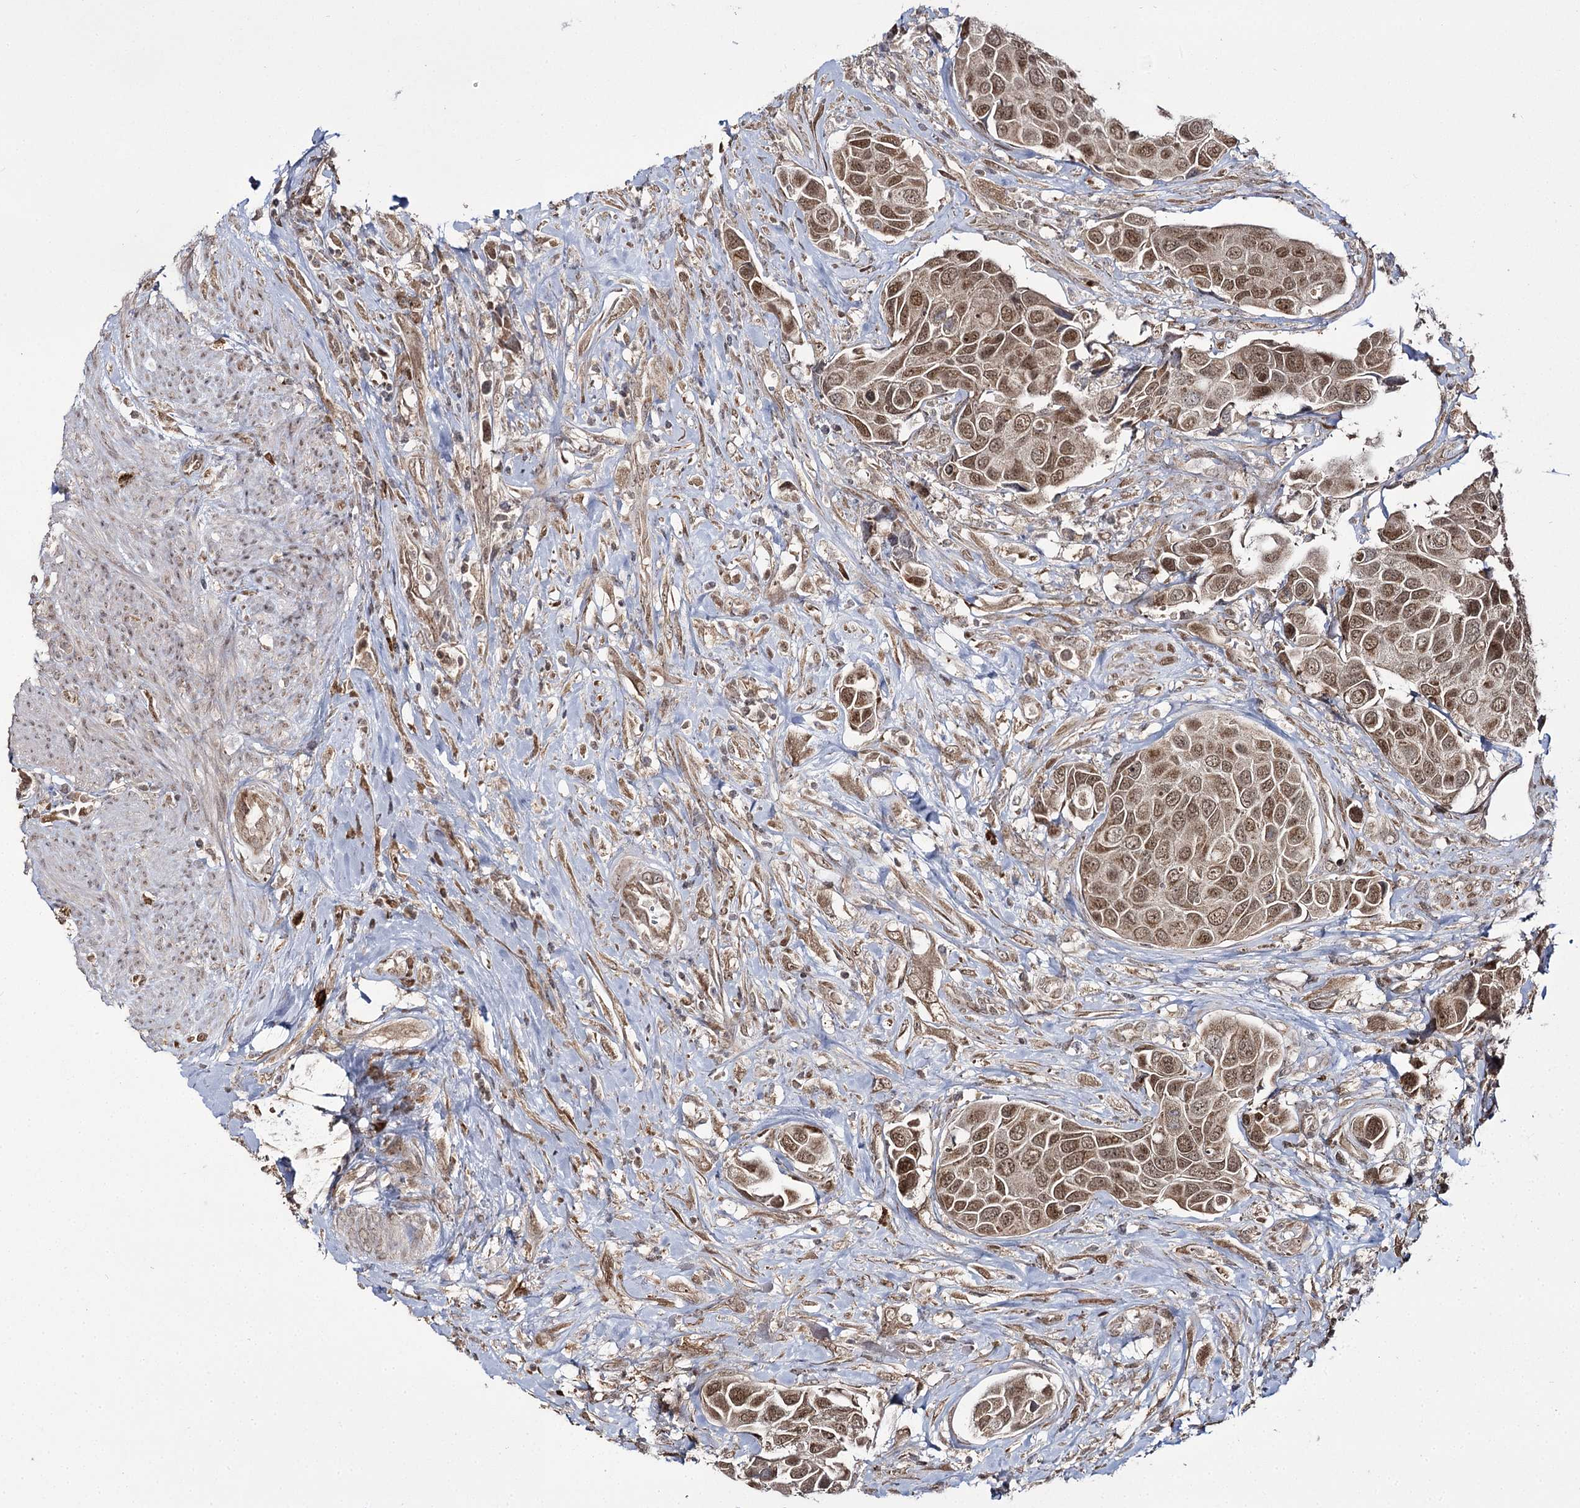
{"staining": {"intensity": "moderate", "quantity": ">75%", "location": "nuclear"}, "tissue": "urothelial cancer", "cell_type": "Tumor cells", "image_type": "cancer", "snomed": [{"axis": "morphology", "description": "Urothelial carcinoma, High grade"}, {"axis": "topography", "description": "Urinary bladder"}], "caption": "Protein staining of high-grade urothelial carcinoma tissue displays moderate nuclear expression in about >75% of tumor cells.", "gene": "TRNT1", "patient": {"sex": "male", "age": 74}}